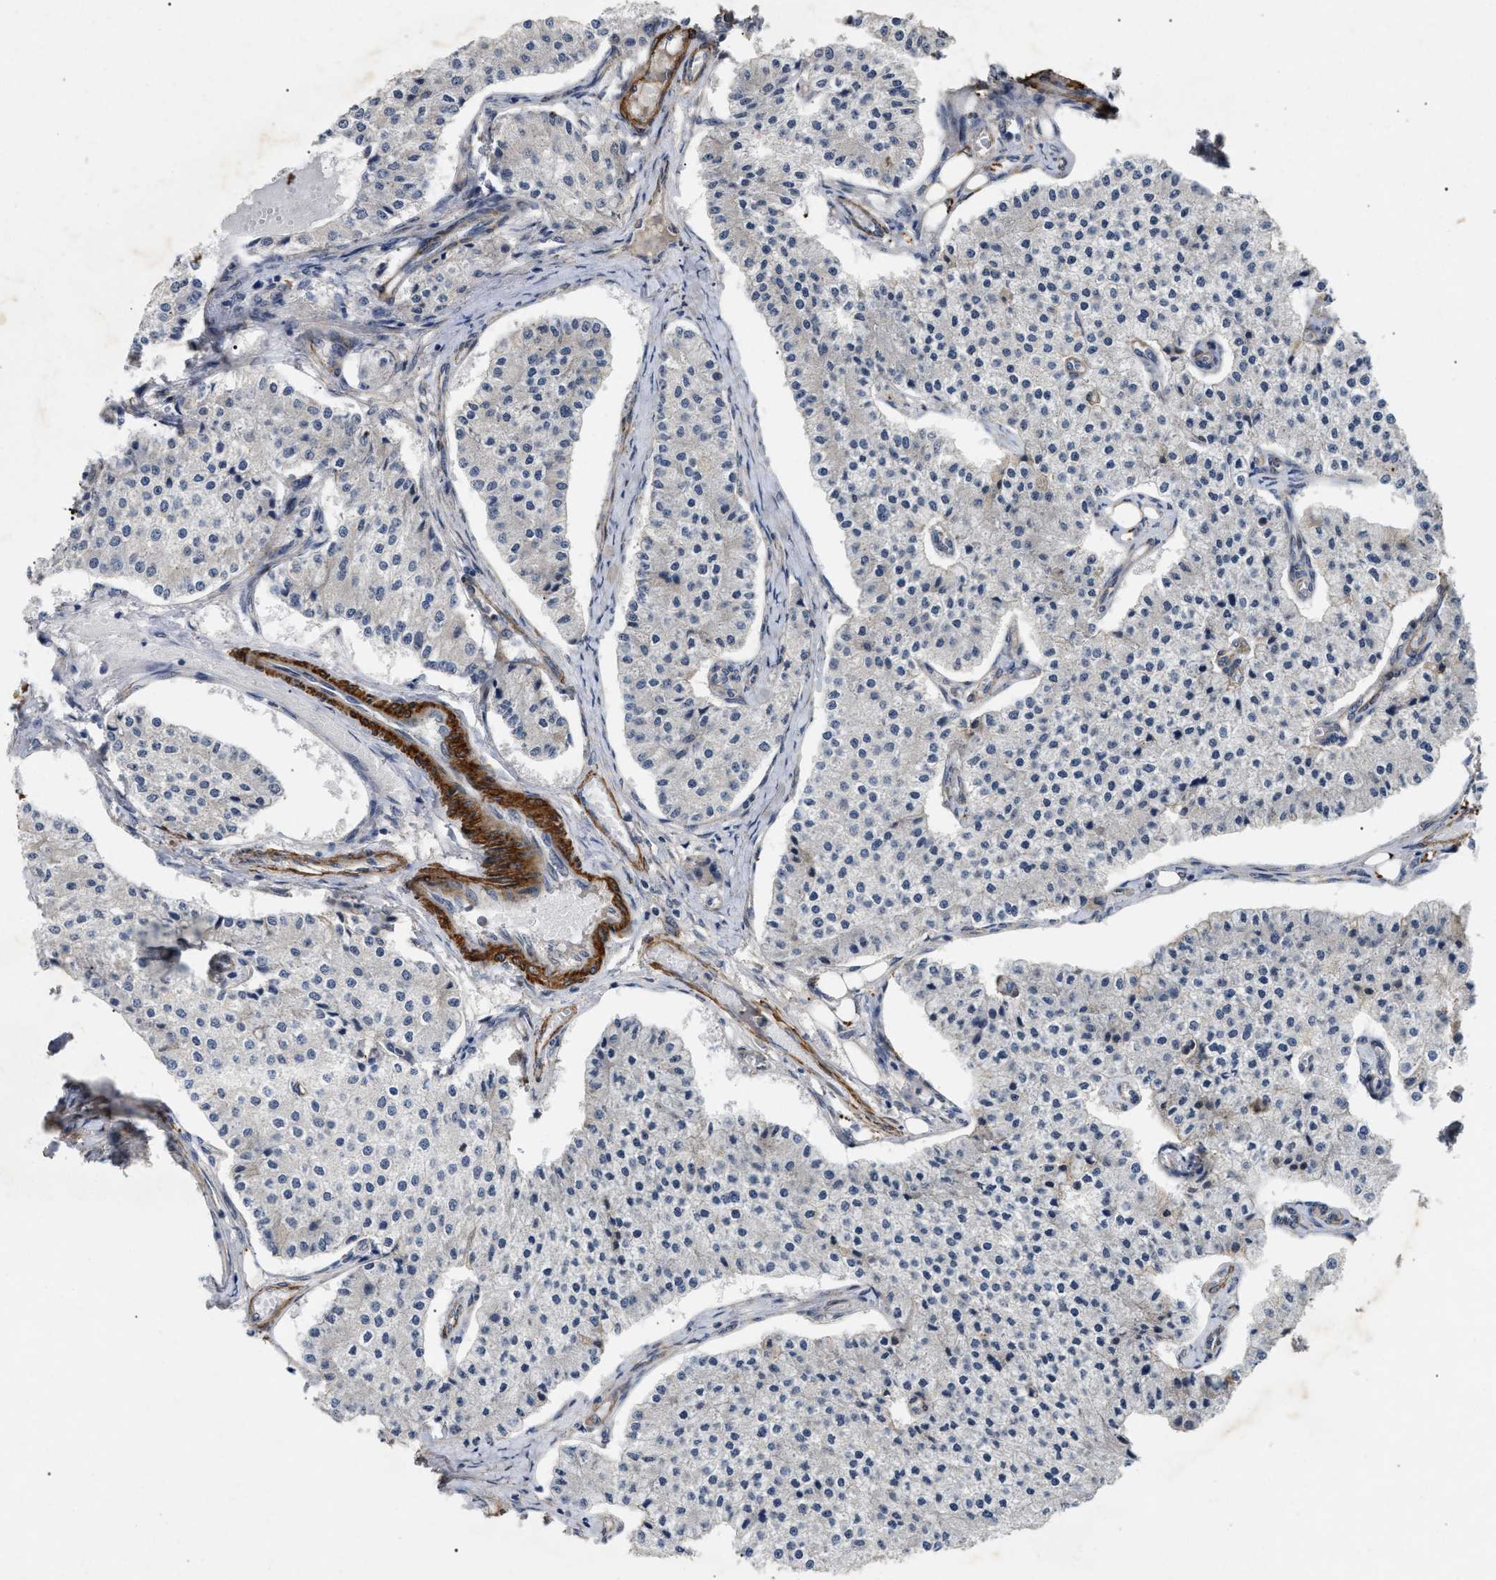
{"staining": {"intensity": "negative", "quantity": "none", "location": "none"}, "tissue": "carcinoid", "cell_type": "Tumor cells", "image_type": "cancer", "snomed": [{"axis": "morphology", "description": "Carcinoid, malignant, NOS"}, {"axis": "topography", "description": "Colon"}], "caption": "The histopathology image shows no significant expression in tumor cells of carcinoid. The staining is performed using DAB (3,3'-diaminobenzidine) brown chromogen with nuclei counter-stained in using hematoxylin.", "gene": "ST6GALNAC6", "patient": {"sex": "female", "age": 52}}